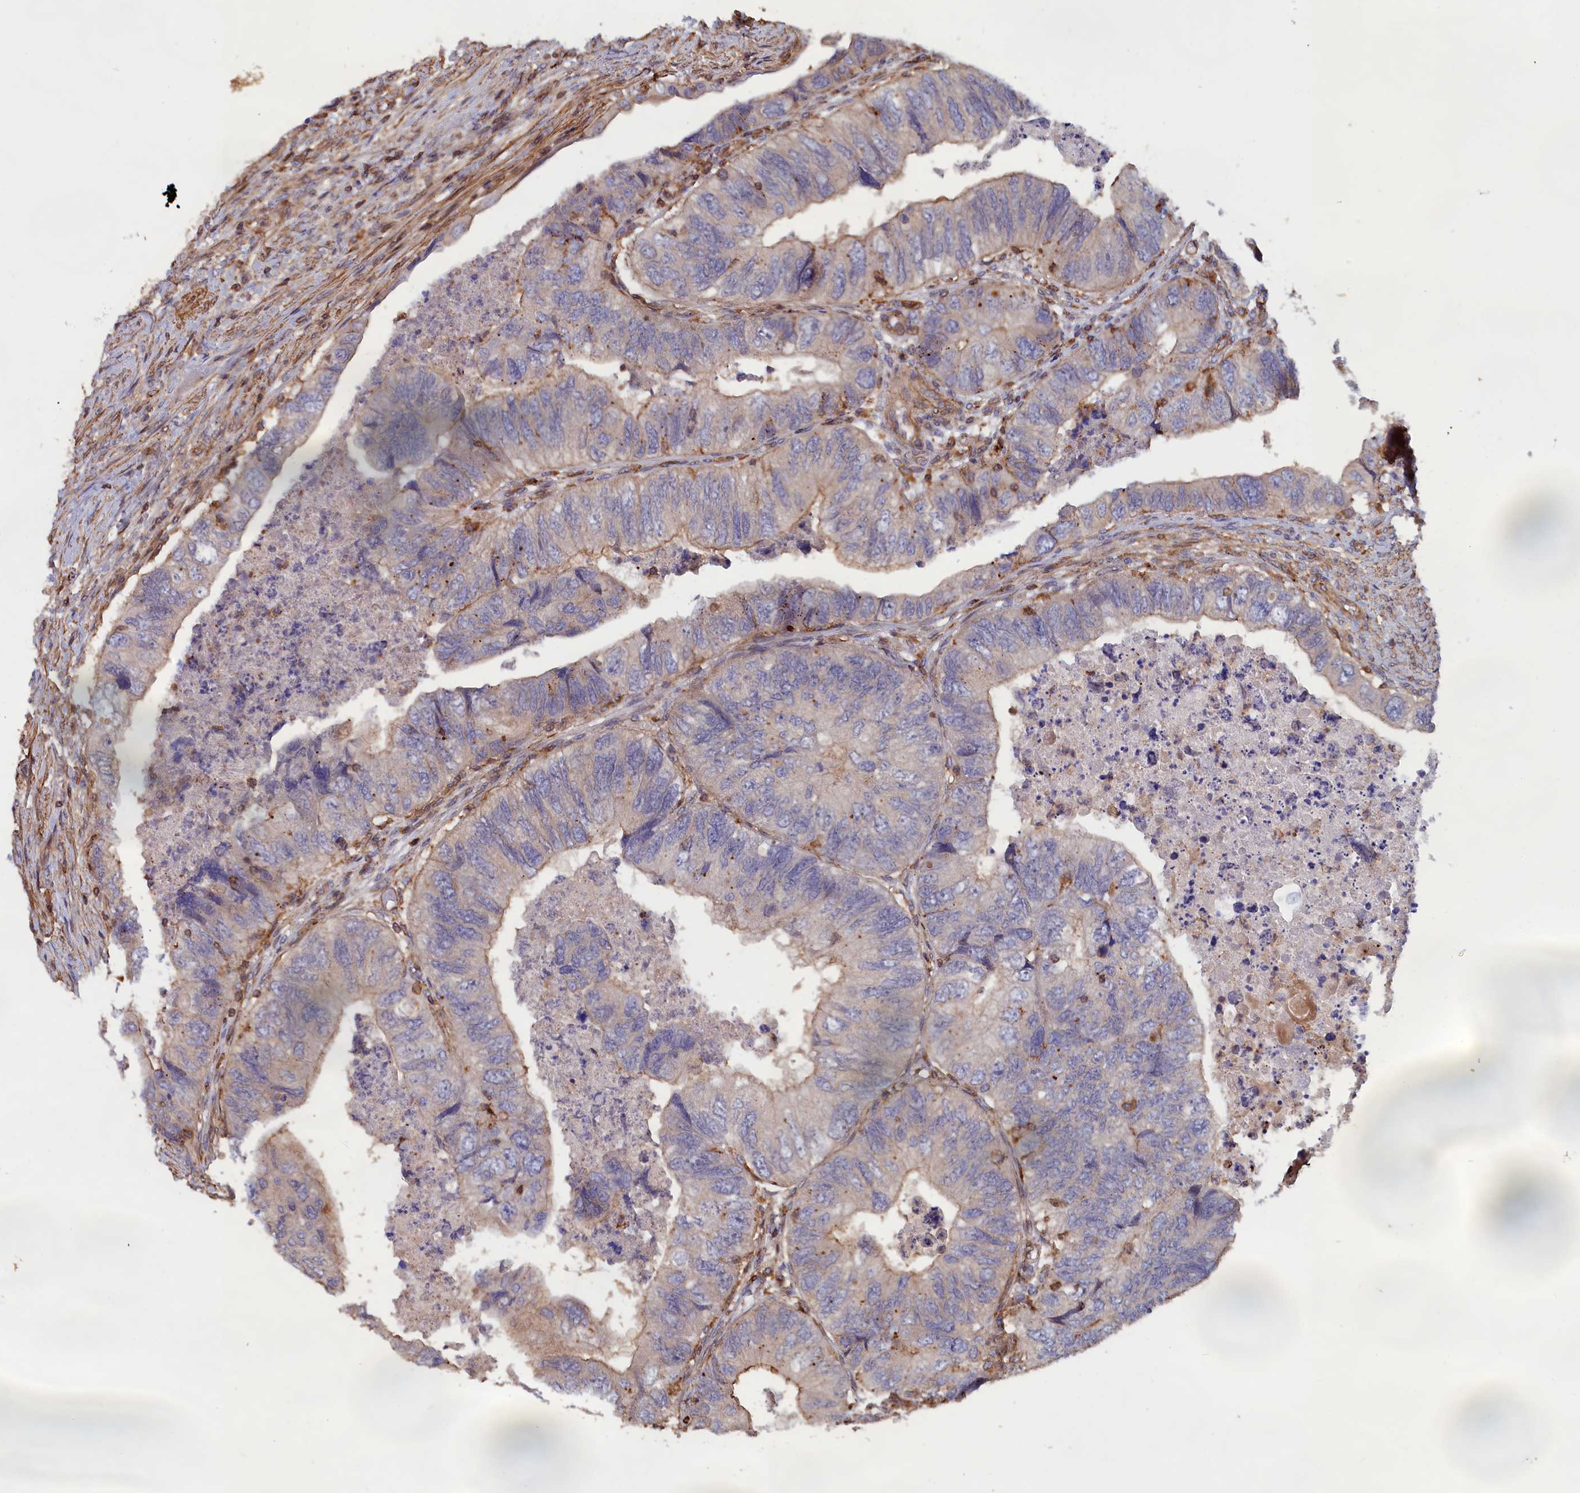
{"staining": {"intensity": "negative", "quantity": "none", "location": "none"}, "tissue": "colorectal cancer", "cell_type": "Tumor cells", "image_type": "cancer", "snomed": [{"axis": "morphology", "description": "Adenocarcinoma, NOS"}, {"axis": "topography", "description": "Rectum"}], "caption": "DAB immunohistochemical staining of colorectal adenocarcinoma reveals no significant positivity in tumor cells.", "gene": "ANKRD27", "patient": {"sex": "male", "age": 63}}